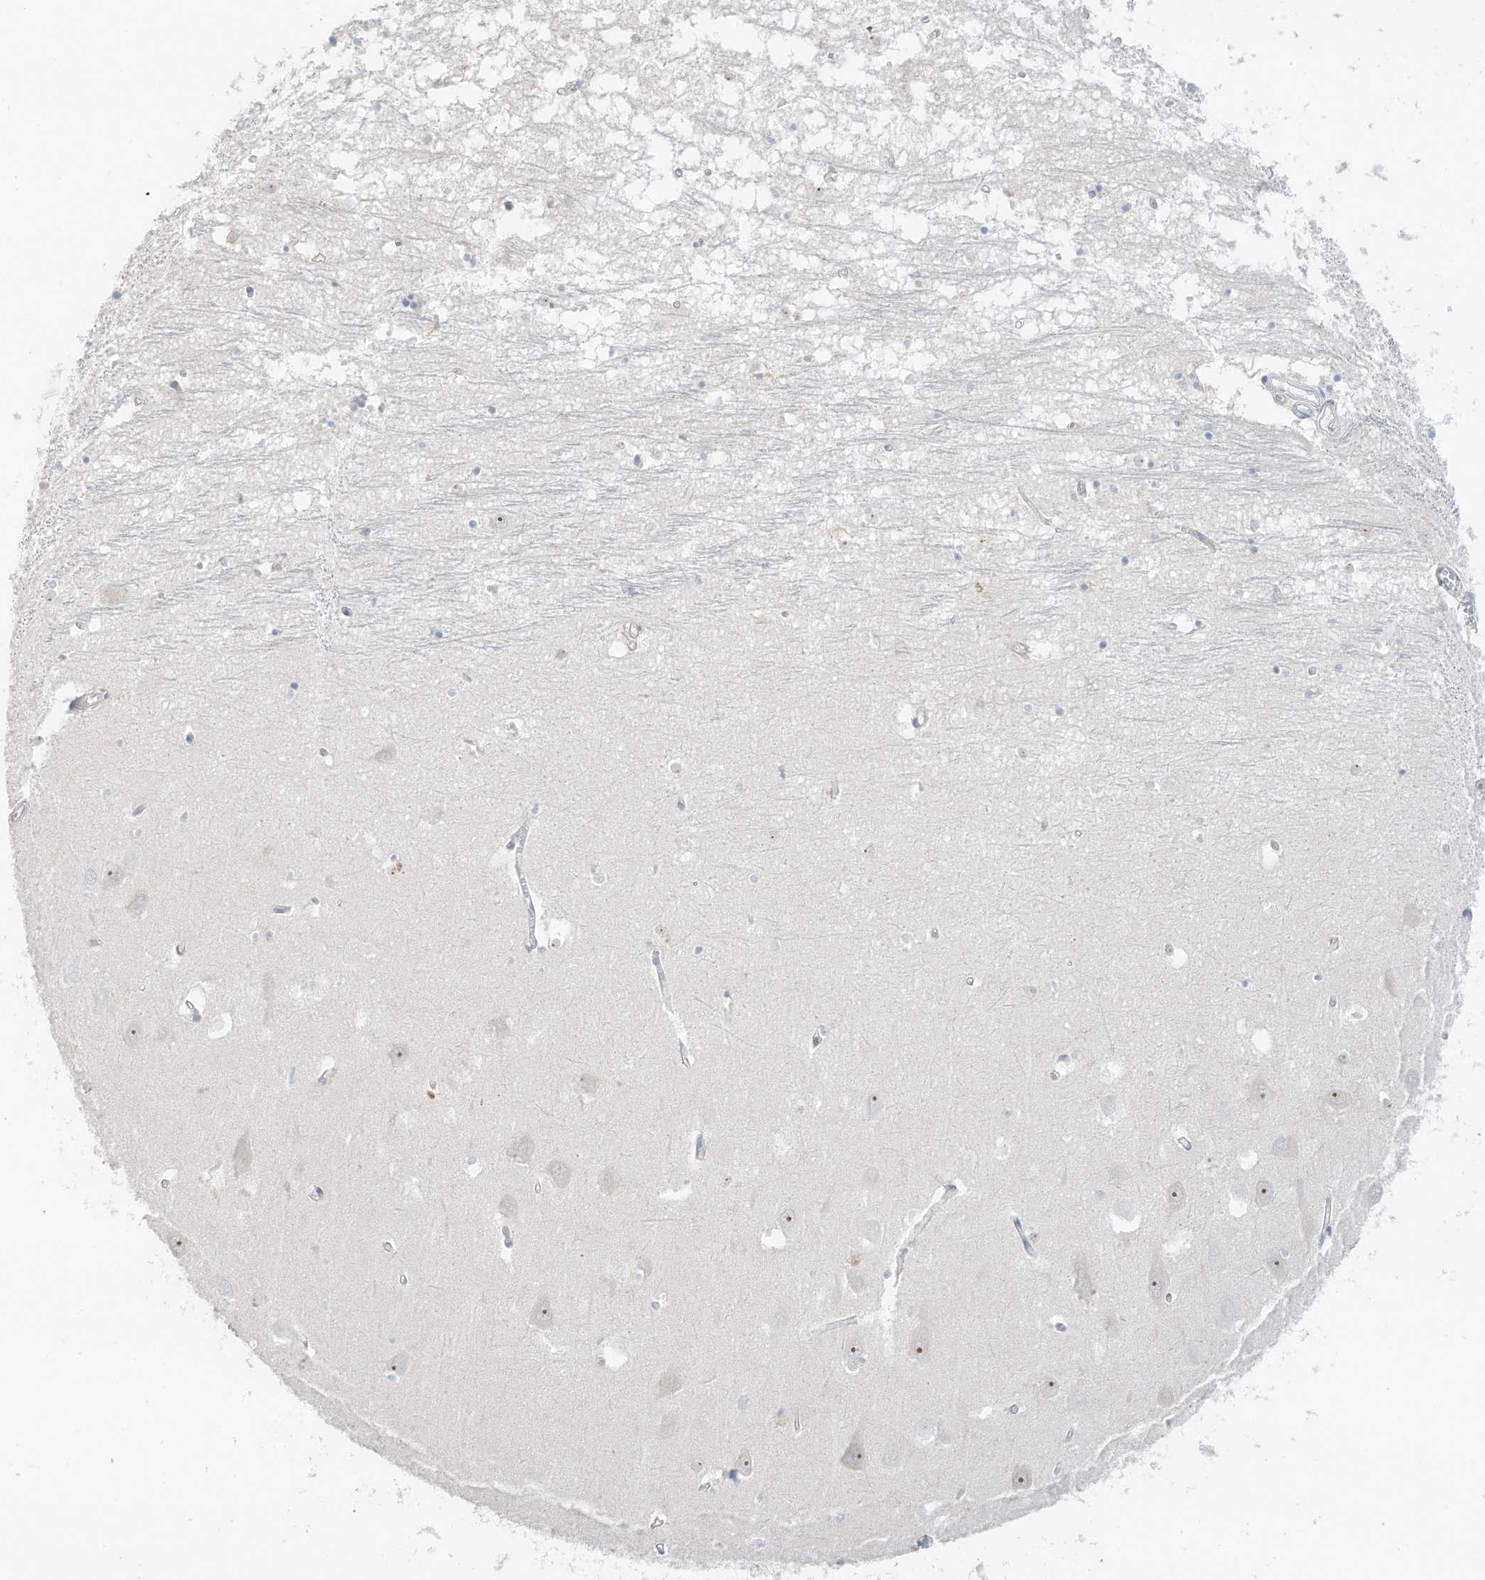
{"staining": {"intensity": "negative", "quantity": "none", "location": "none"}, "tissue": "hippocampus", "cell_type": "Glial cells", "image_type": "normal", "snomed": [{"axis": "morphology", "description": "Normal tissue, NOS"}, {"axis": "topography", "description": "Hippocampus"}], "caption": "This micrograph is of benign hippocampus stained with immunohistochemistry (IHC) to label a protein in brown with the nuclei are counter-stained blue. There is no staining in glial cells. The staining was performed using DAB to visualize the protein expression in brown, while the nuclei were stained in blue with hematoxylin (Magnification: 20x).", "gene": "ZBTB41", "patient": {"sex": "male", "age": 70}}